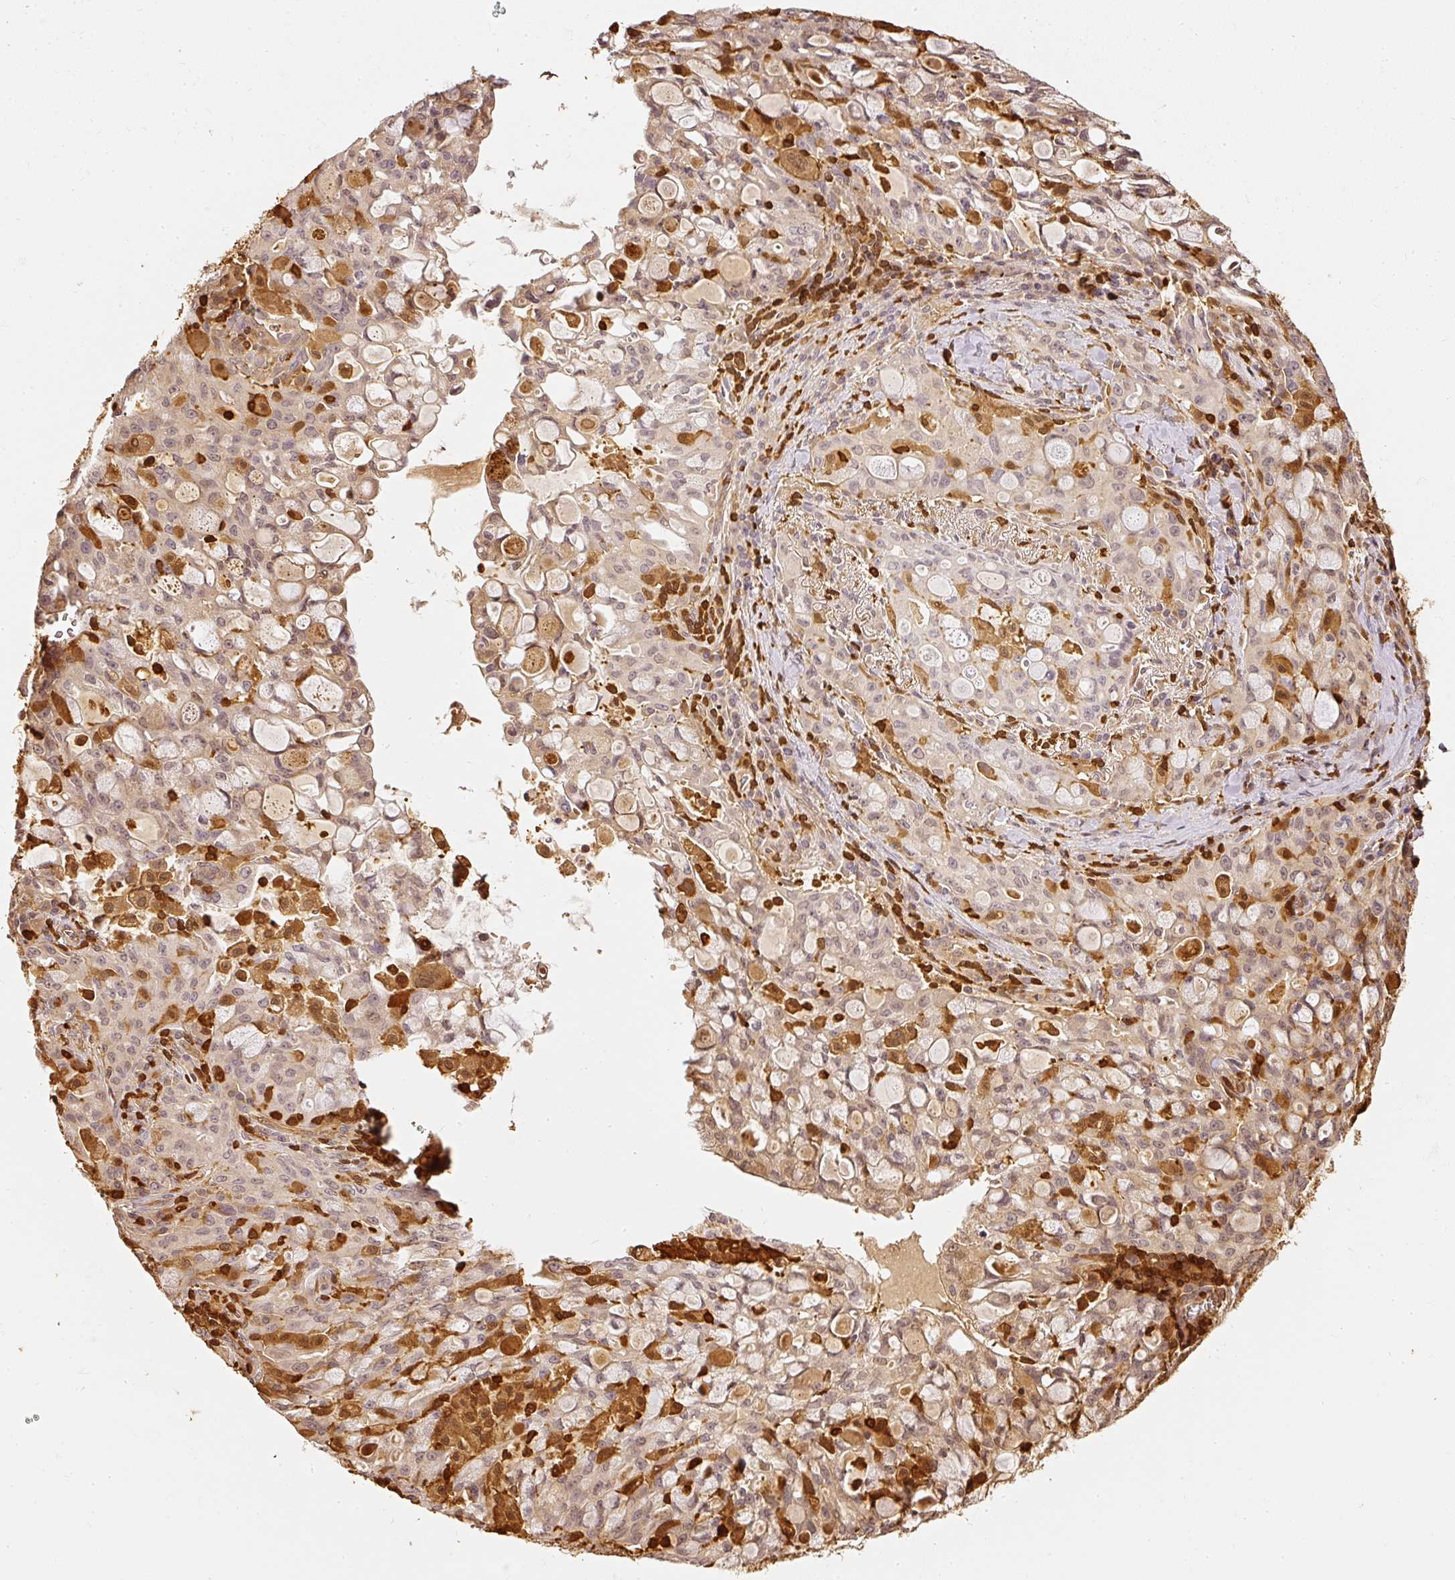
{"staining": {"intensity": "weak", "quantity": "<25%", "location": "cytoplasmic/membranous"}, "tissue": "lung cancer", "cell_type": "Tumor cells", "image_type": "cancer", "snomed": [{"axis": "morphology", "description": "Adenocarcinoma, NOS"}, {"axis": "topography", "description": "Lung"}], "caption": "This micrograph is of lung cancer (adenocarcinoma) stained with immunohistochemistry (IHC) to label a protein in brown with the nuclei are counter-stained blue. There is no expression in tumor cells. Brightfield microscopy of IHC stained with DAB (brown) and hematoxylin (blue), captured at high magnification.", "gene": "PFN1", "patient": {"sex": "female", "age": 44}}